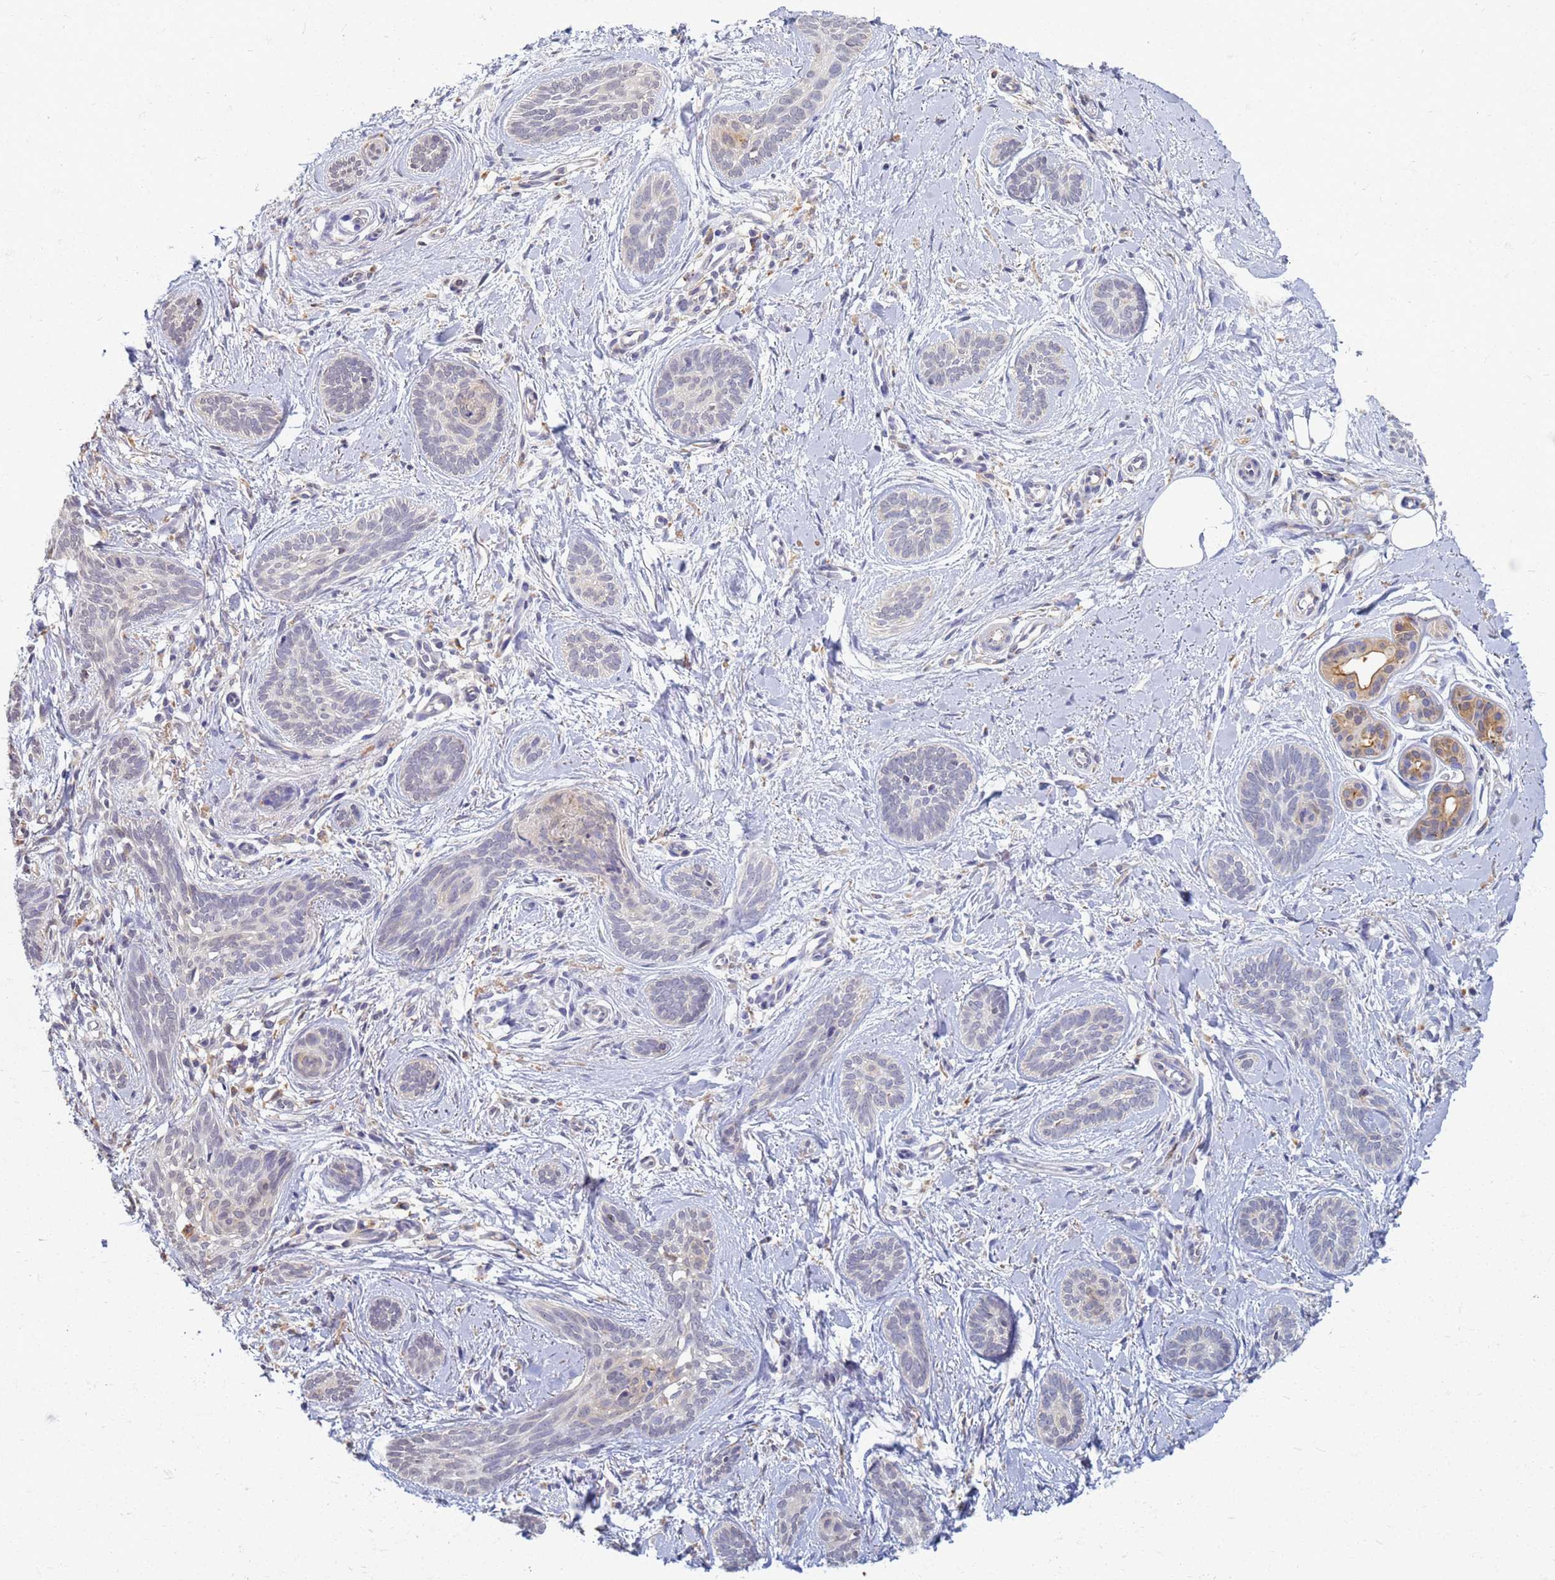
{"staining": {"intensity": "negative", "quantity": "none", "location": "none"}, "tissue": "skin cancer", "cell_type": "Tumor cells", "image_type": "cancer", "snomed": [{"axis": "morphology", "description": "Basal cell carcinoma"}, {"axis": "topography", "description": "Skin"}], "caption": "Immunohistochemistry of human skin cancer exhibits no positivity in tumor cells.", "gene": "ATP6V1E1", "patient": {"sex": "female", "age": 81}}